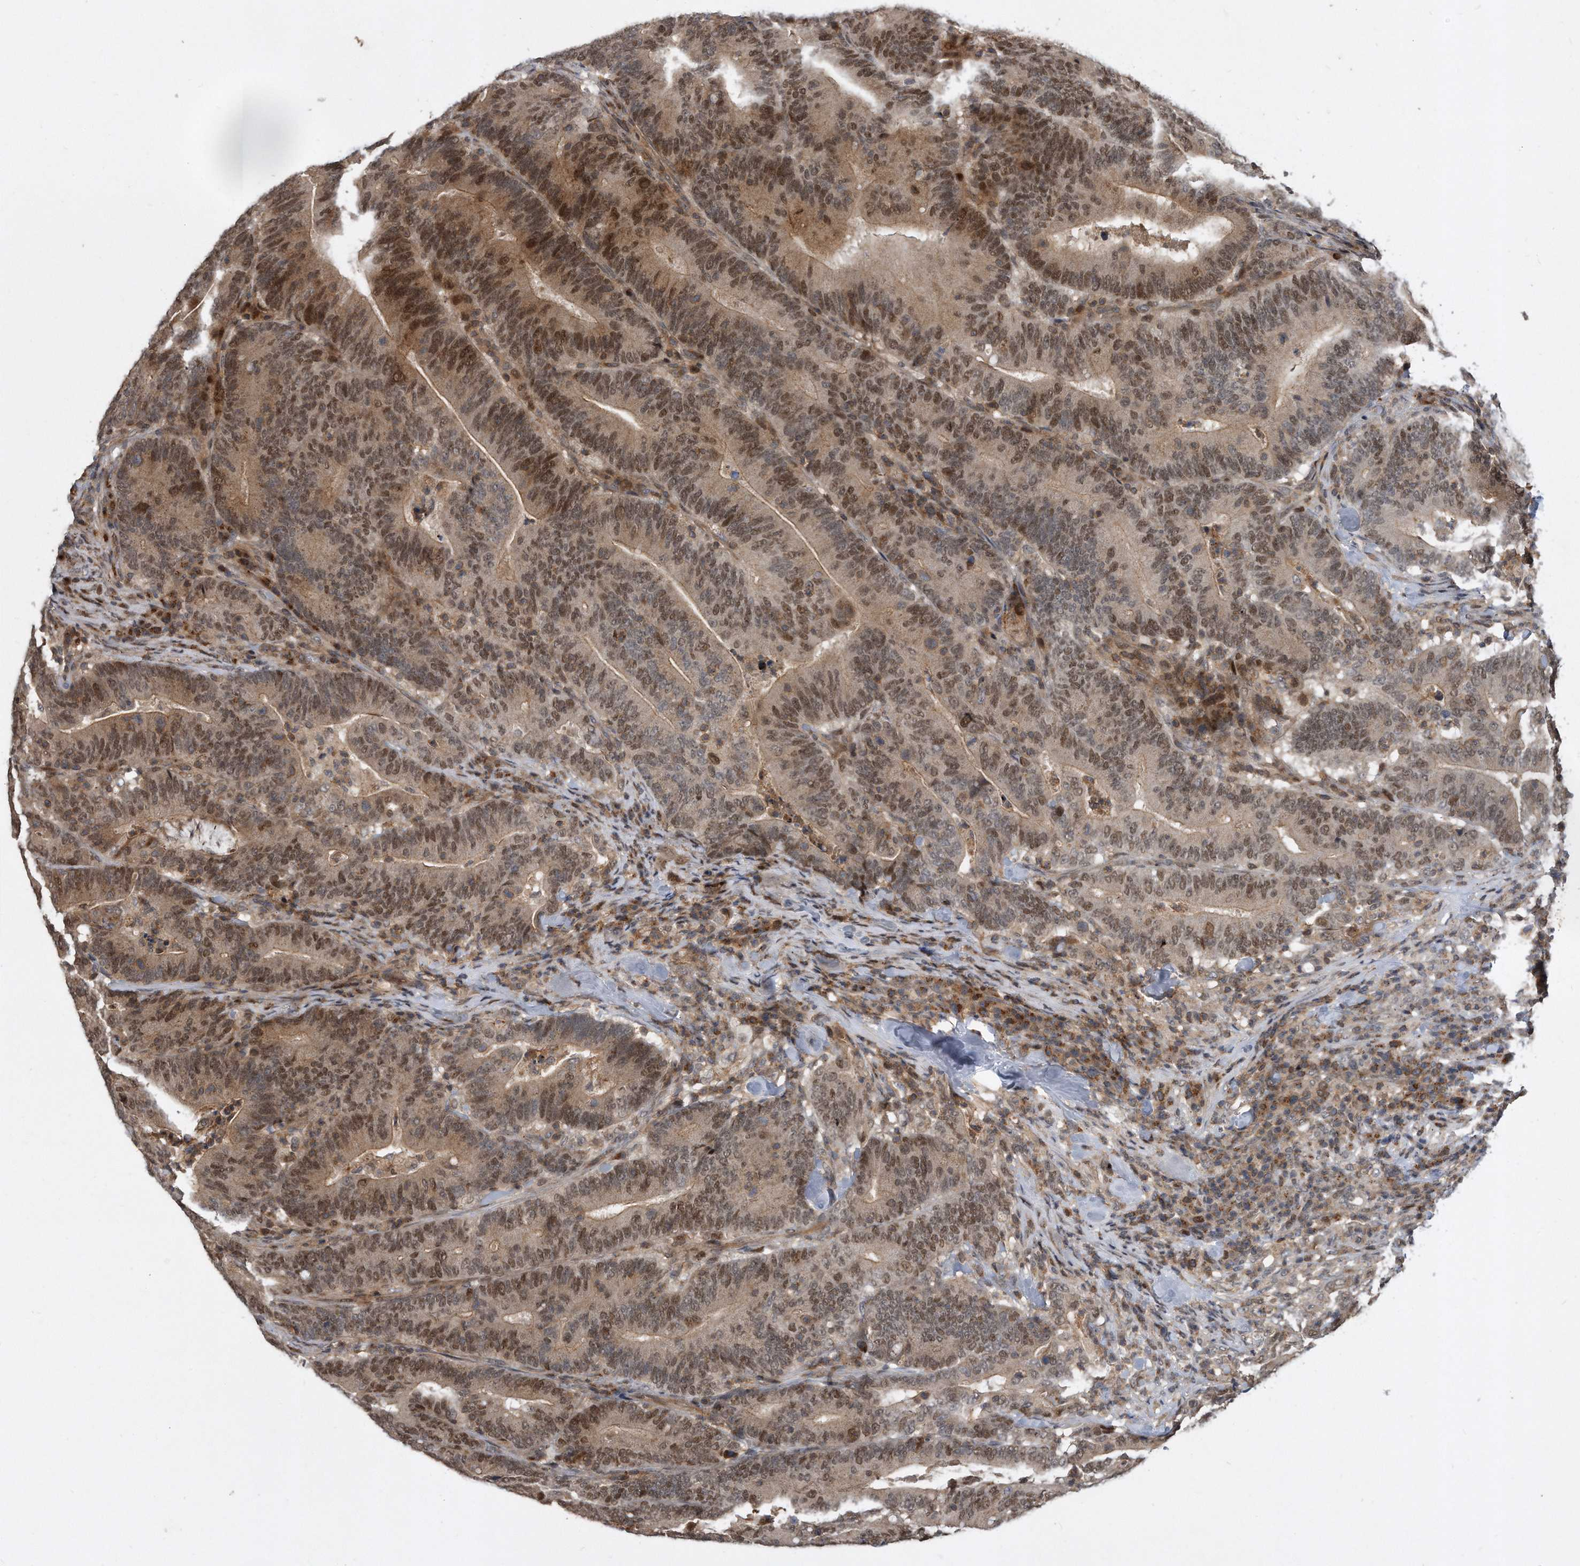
{"staining": {"intensity": "moderate", "quantity": ">75%", "location": "cytoplasmic/membranous,nuclear"}, "tissue": "colorectal cancer", "cell_type": "Tumor cells", "image_type": "cancer", "snomed": [{"axis": "morphology", "description": "Adenocarcinoma, NOS"}, {"axis": "topography", "description": "Colon"}], "caption": "Immunohistochemistry micrograph of neoplastic tissue: colorectal adenocarcinoma stained using immunohistochemistry shows medium levels of moderate protein expression localized specifically in the cytoplasmic/membranous and nuclear of tumor cells, appearing as a cytoplasmic/membranous and nuclear brown color.", "gene": "PGBD2", "patient": {"sex": "female", "age": 66}}